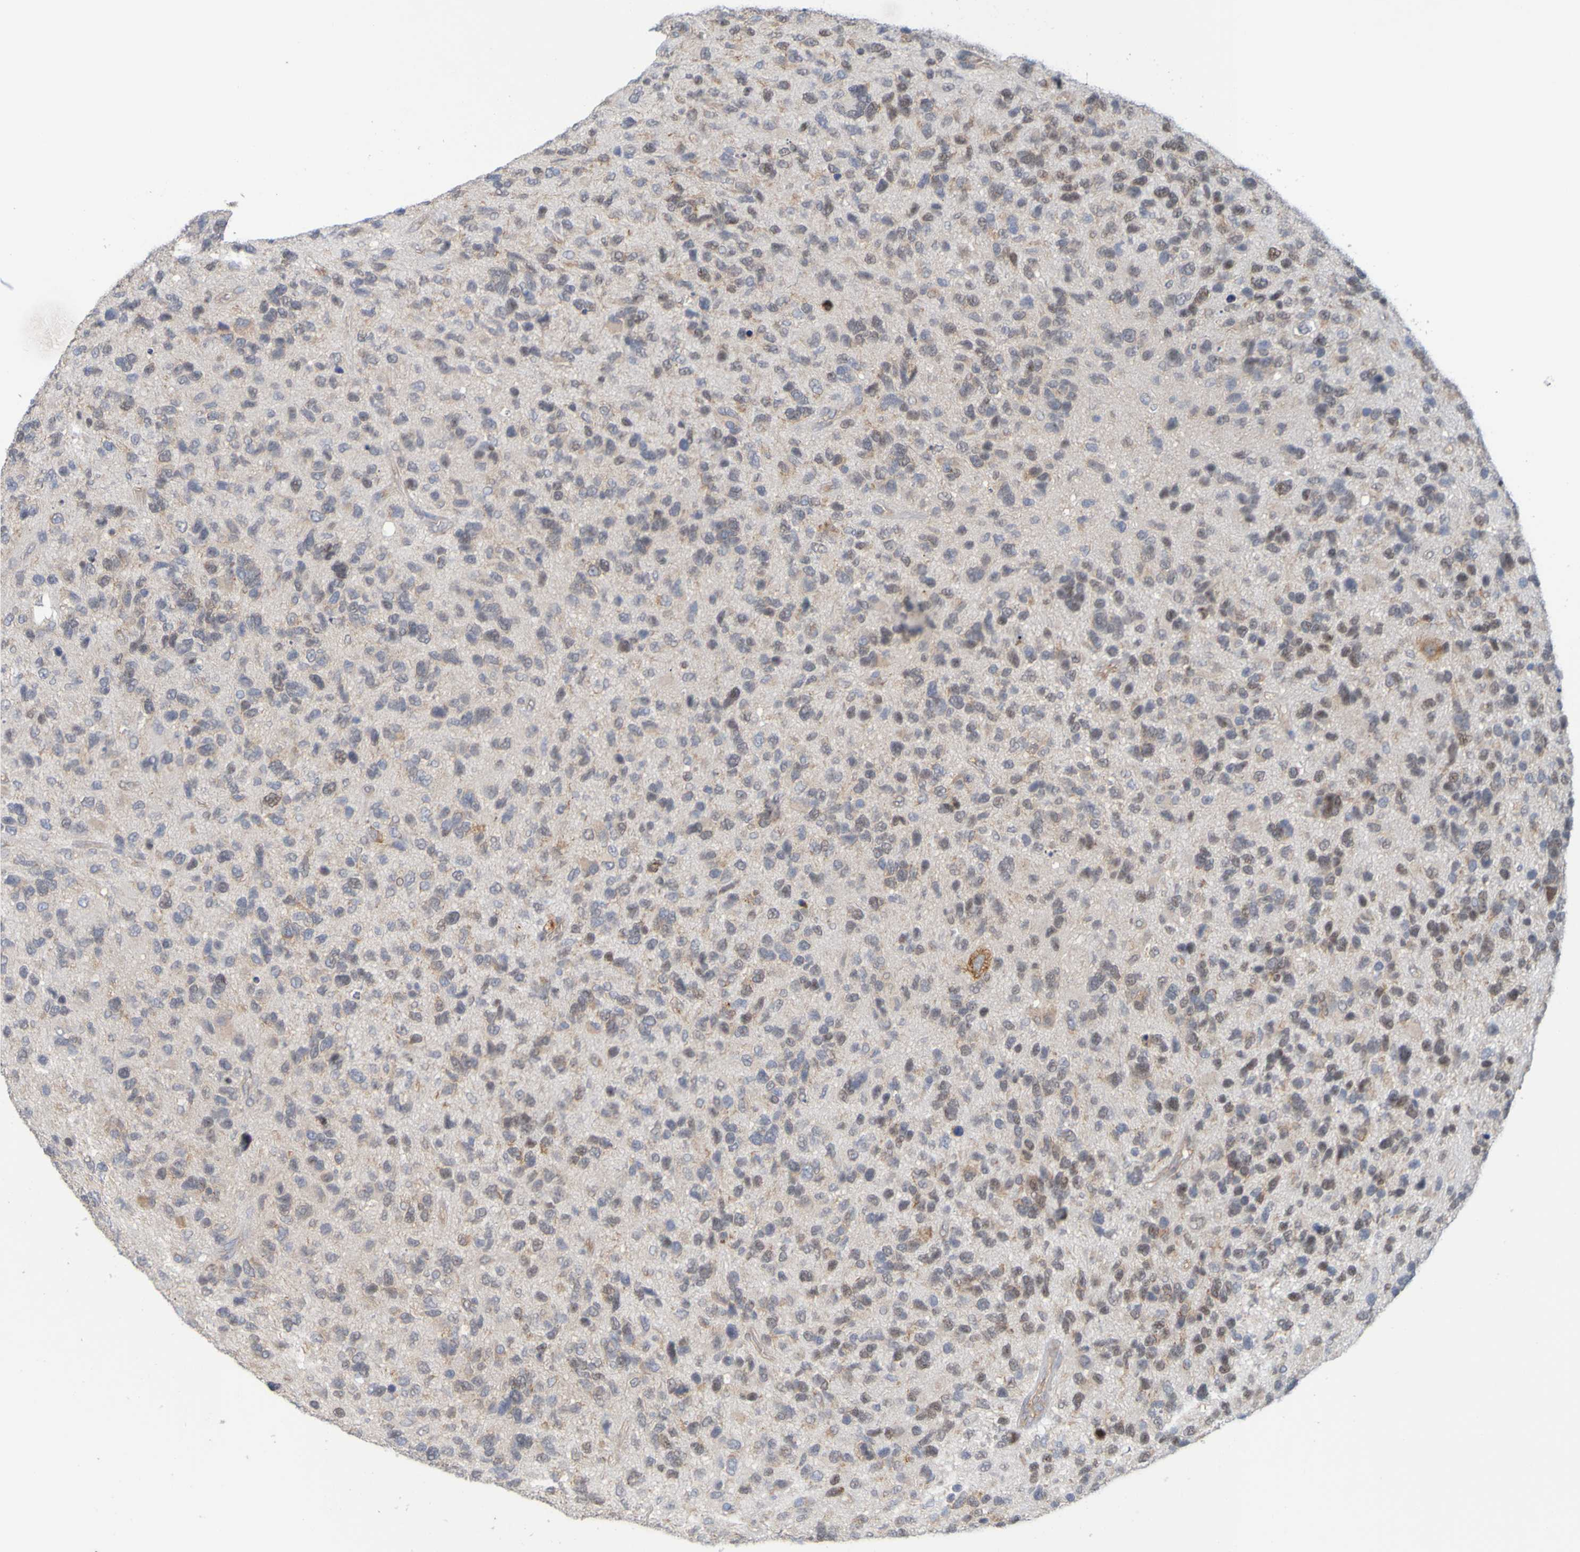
{"staining": {"intensity": "moderate", "quantity": "25%-75%", "location": "cytoplasmic/membranous,nuclear"}, "tissue": "glioma", "cell_type": "Tumor cells", "image_type": "cancer", "snomed": [{"axis": "morphology", "description": "Glioma, malignant, High grade"}, {"axis": "topography", "description": "Brain"}], "caption": "Immunohistochemistry (IHC) photomicrograph of neoplastic tissue: malignant glioma (high-grade) stained using immunohistochemistry (IHC) exhibits medium levels of moderate protein expression localized specifically in the cytoplasmic/membranous and nuclear of tumor cells, appearing as a cytoplasmic/membranous and nuclear brown color.", "gene": "MOGS", "patient": {"sex": "female", "age": 58}}